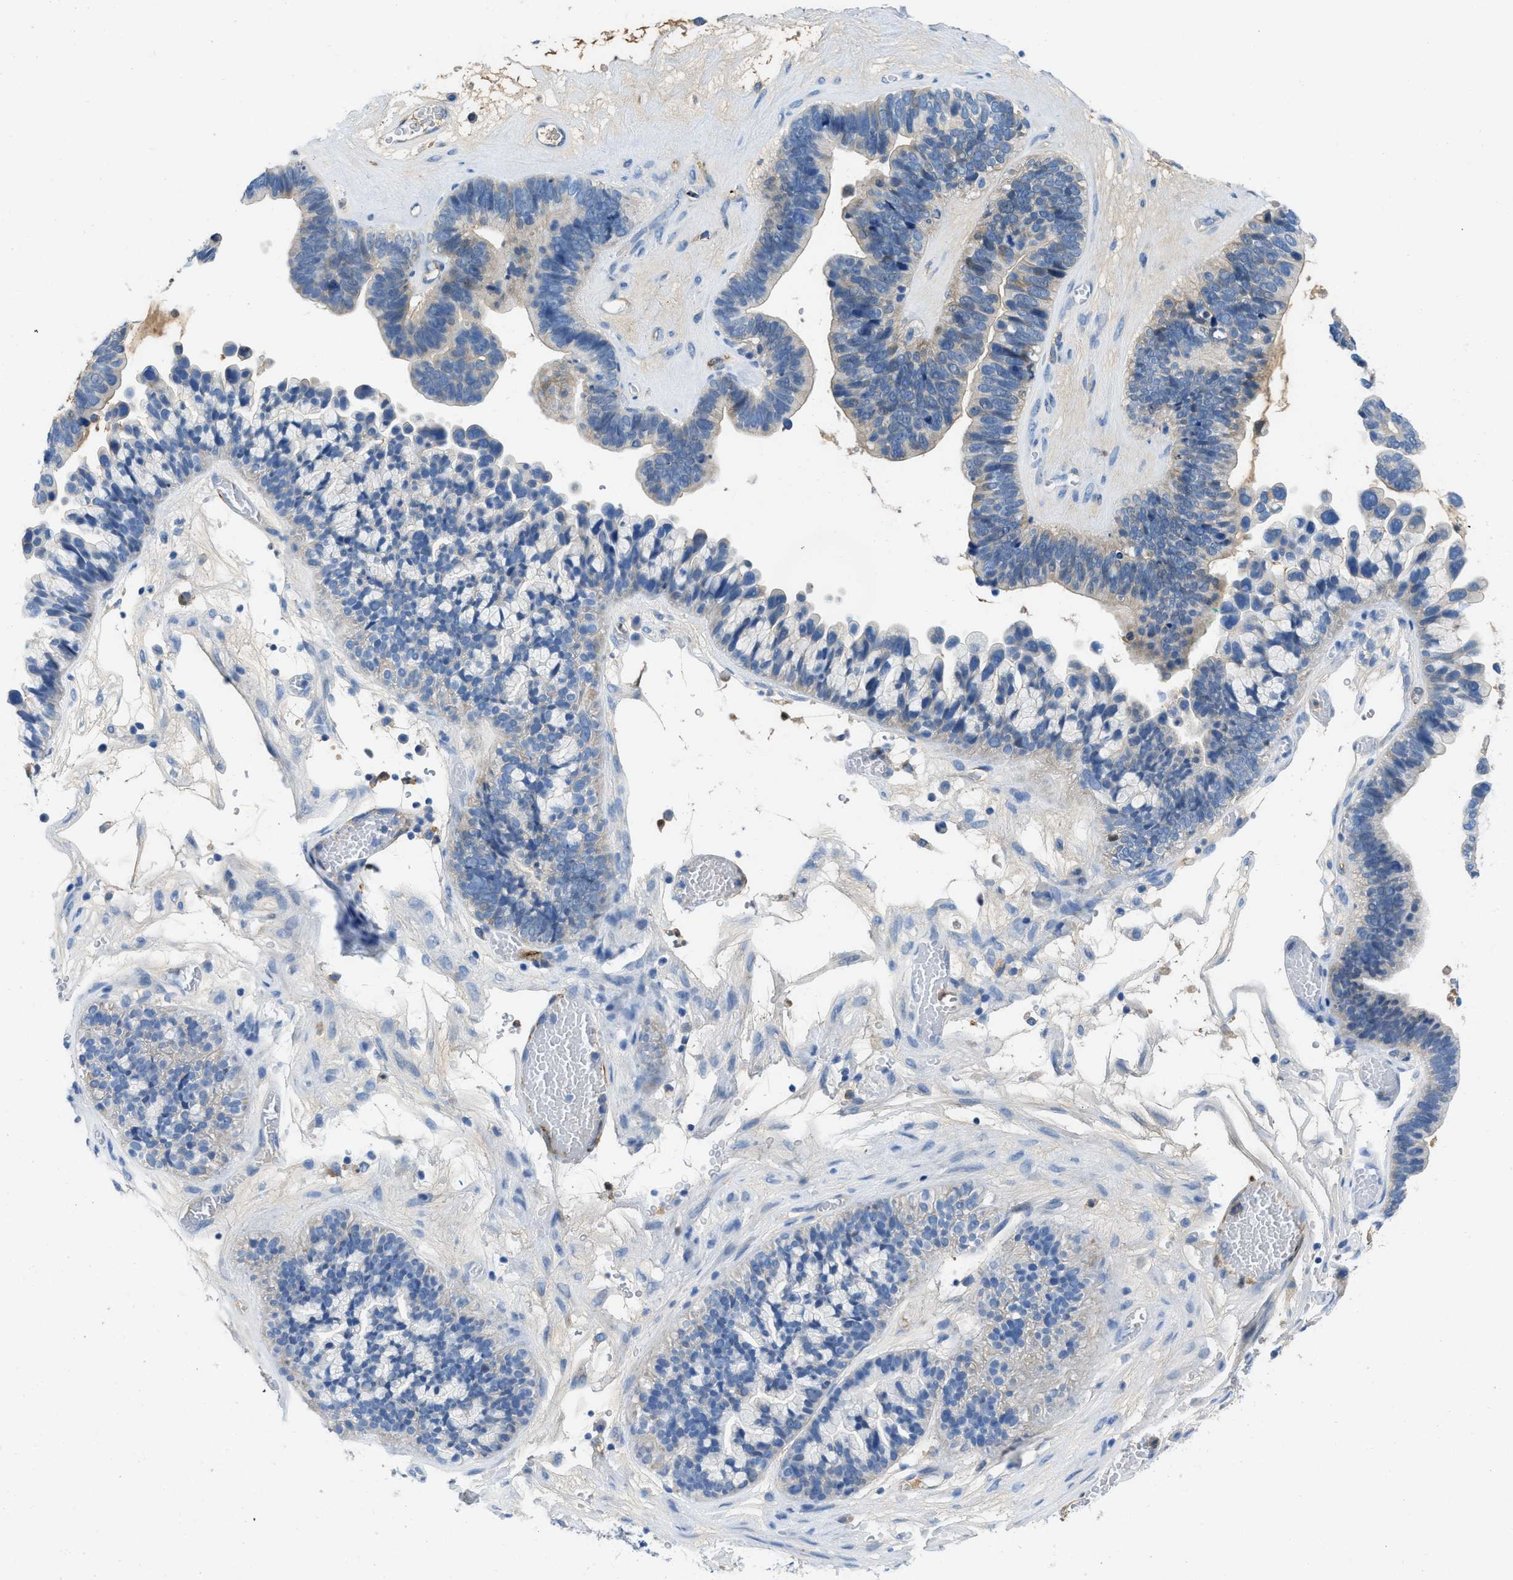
{"staining": {"intensity": "weak", "quantity": "<25%", "location": "cytoplasmic/membranous"}, "tissue": "ovarian cancer", "cell_type": "Tumor cells", "image_type": "cancer", "snomed": [{"axis": "morphology", "description": "Cystadenocarcinoma, serous, NOS"}, {"axis": "topography", "description": "Ovary"}], "caption": "DAB immunohistochemical staining of human ovarian cancer demonstrates no significant expression in tumor cells.", "gene": "SPEG", "patient": {"sex": "female", "age": 56}}